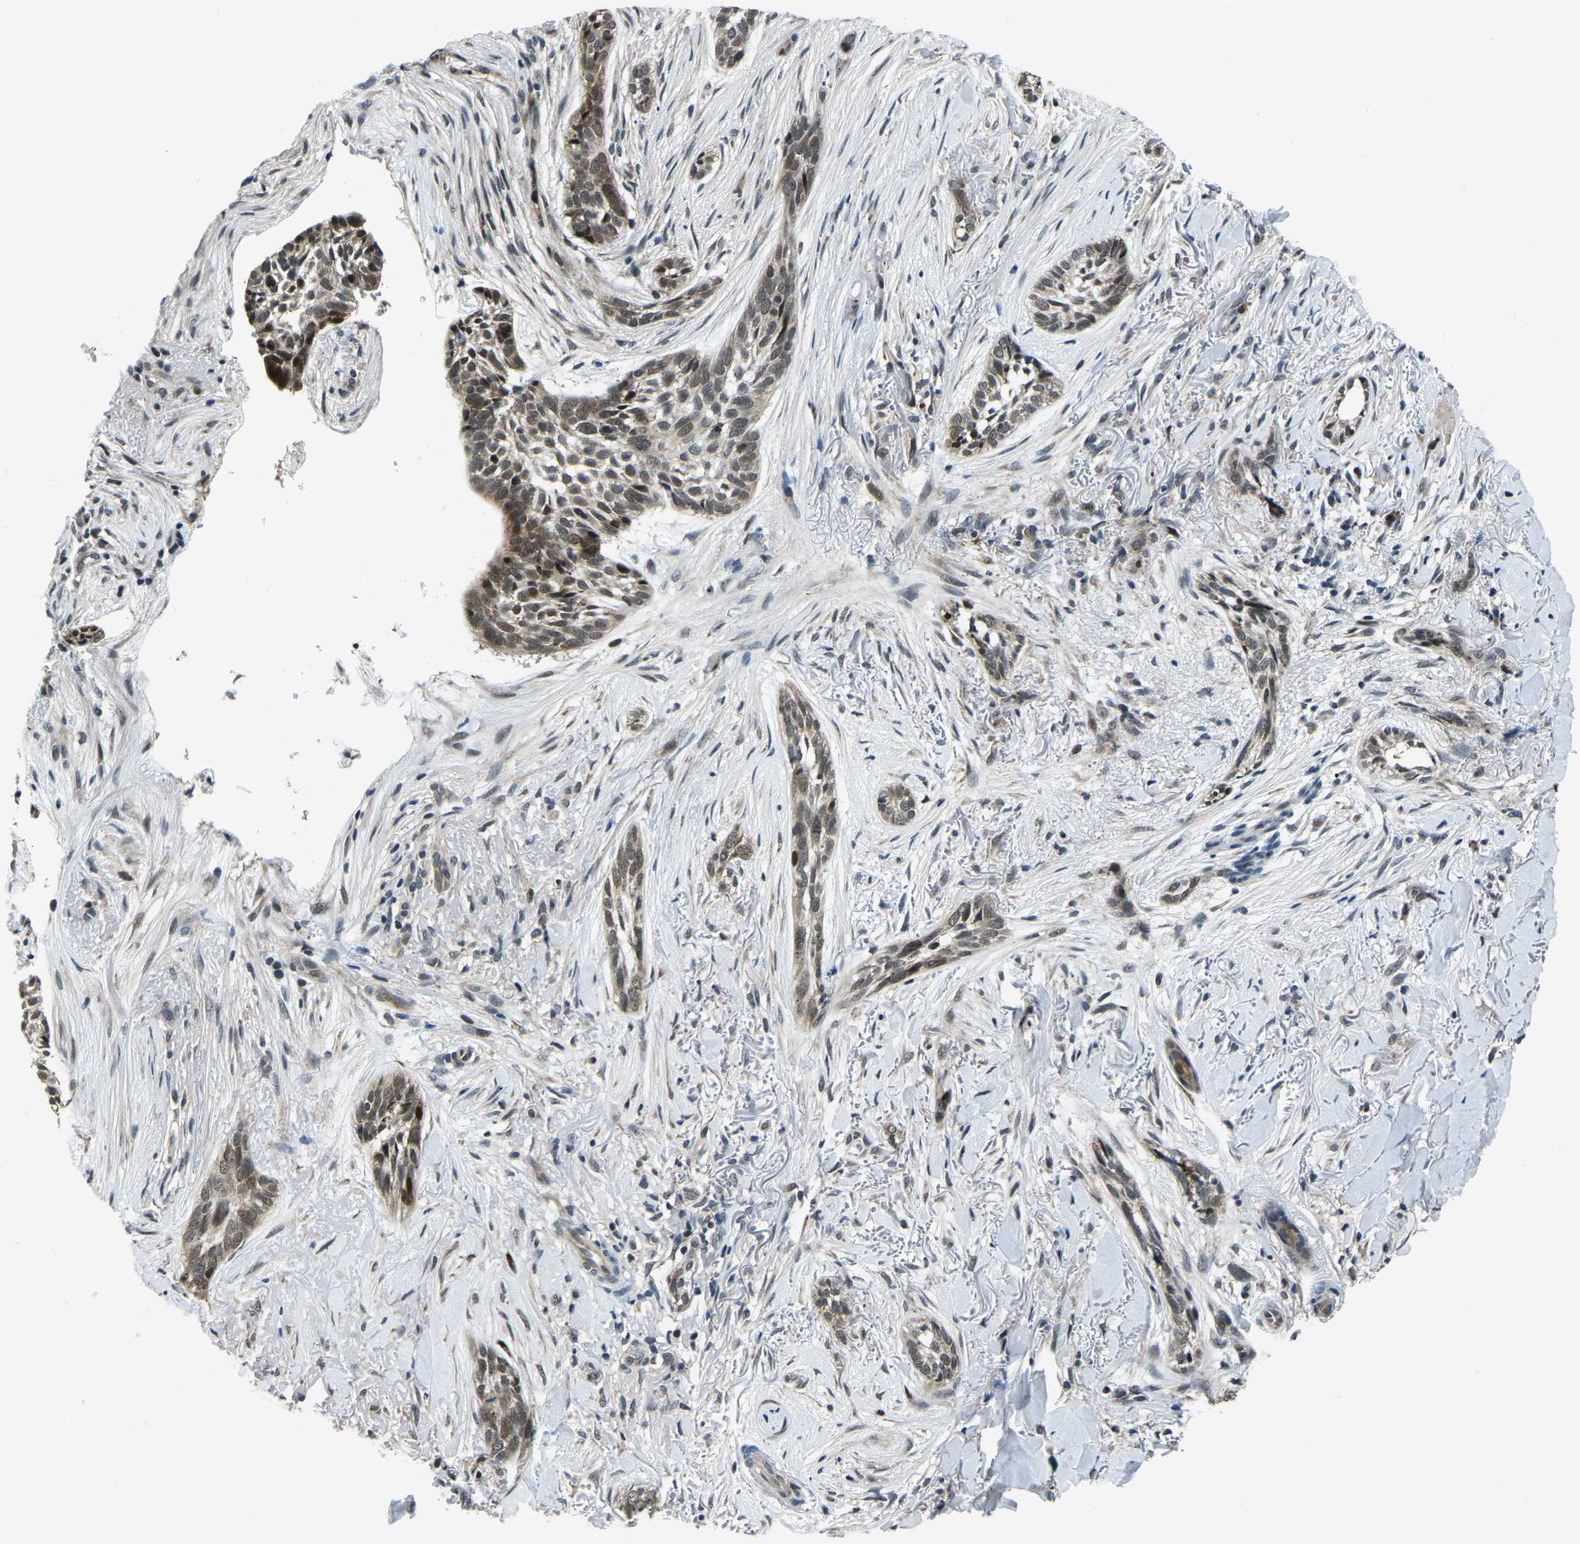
{"staining": {"intensity": "moderate", "quantity": ">75%", "location": "cytoplasmic/membranous,nuclear"}, "tissue": "skin cancer", "cell_type": "Tumor cells", "image_type": "cancer", "snomed": [{"axis": "morphology", "description": "Basal cell carcinoma"}, {"axis": "topography", "description": "Skin"}], "caption": "About >75% of tumor cells in basal cell carcinoma (skin) show moderate cytoplasmic/membranous and nuclear protein expression as visualized by brown immunohistochemical staining.", "gene": "ING2", "patient": {"sex": "female", "age": 88}}